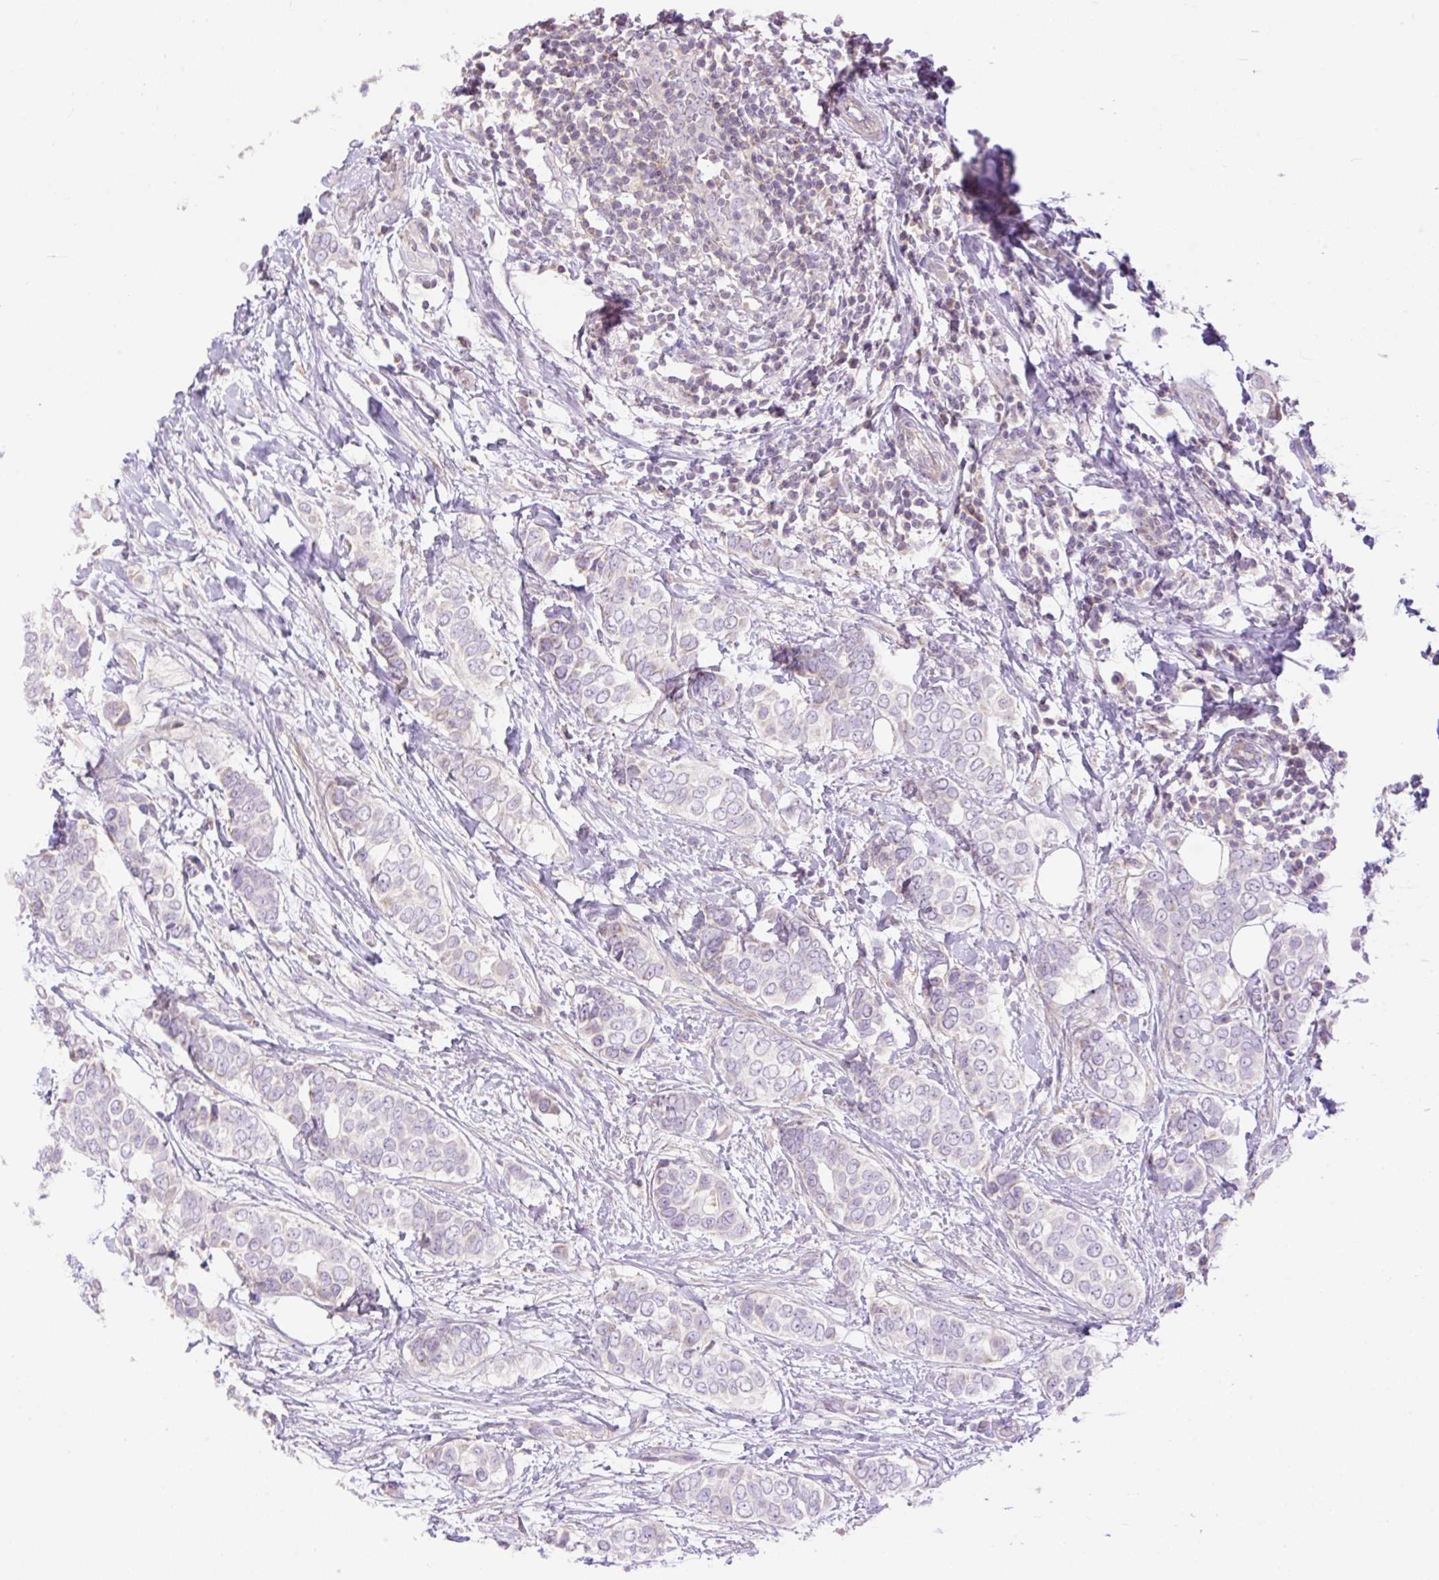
{"staining": {"intensity": "negative", "quantity": "none", "location": "none"}, "tissue": "breast cancer", "cell_type": "Tumor cells", "image_type": "cancer", "snomed": [{"axis": "morphology", "description": "Lobular carcinoma"}, {"axis": "topography", "description": "Breast"}], "caption": "A photomicrograph of lobular carcinoma (breast) stained for a protein shows no brown staining in tumor cells.", "gene": "VPS25", "patient": {"sex": "female", "age": 51}}